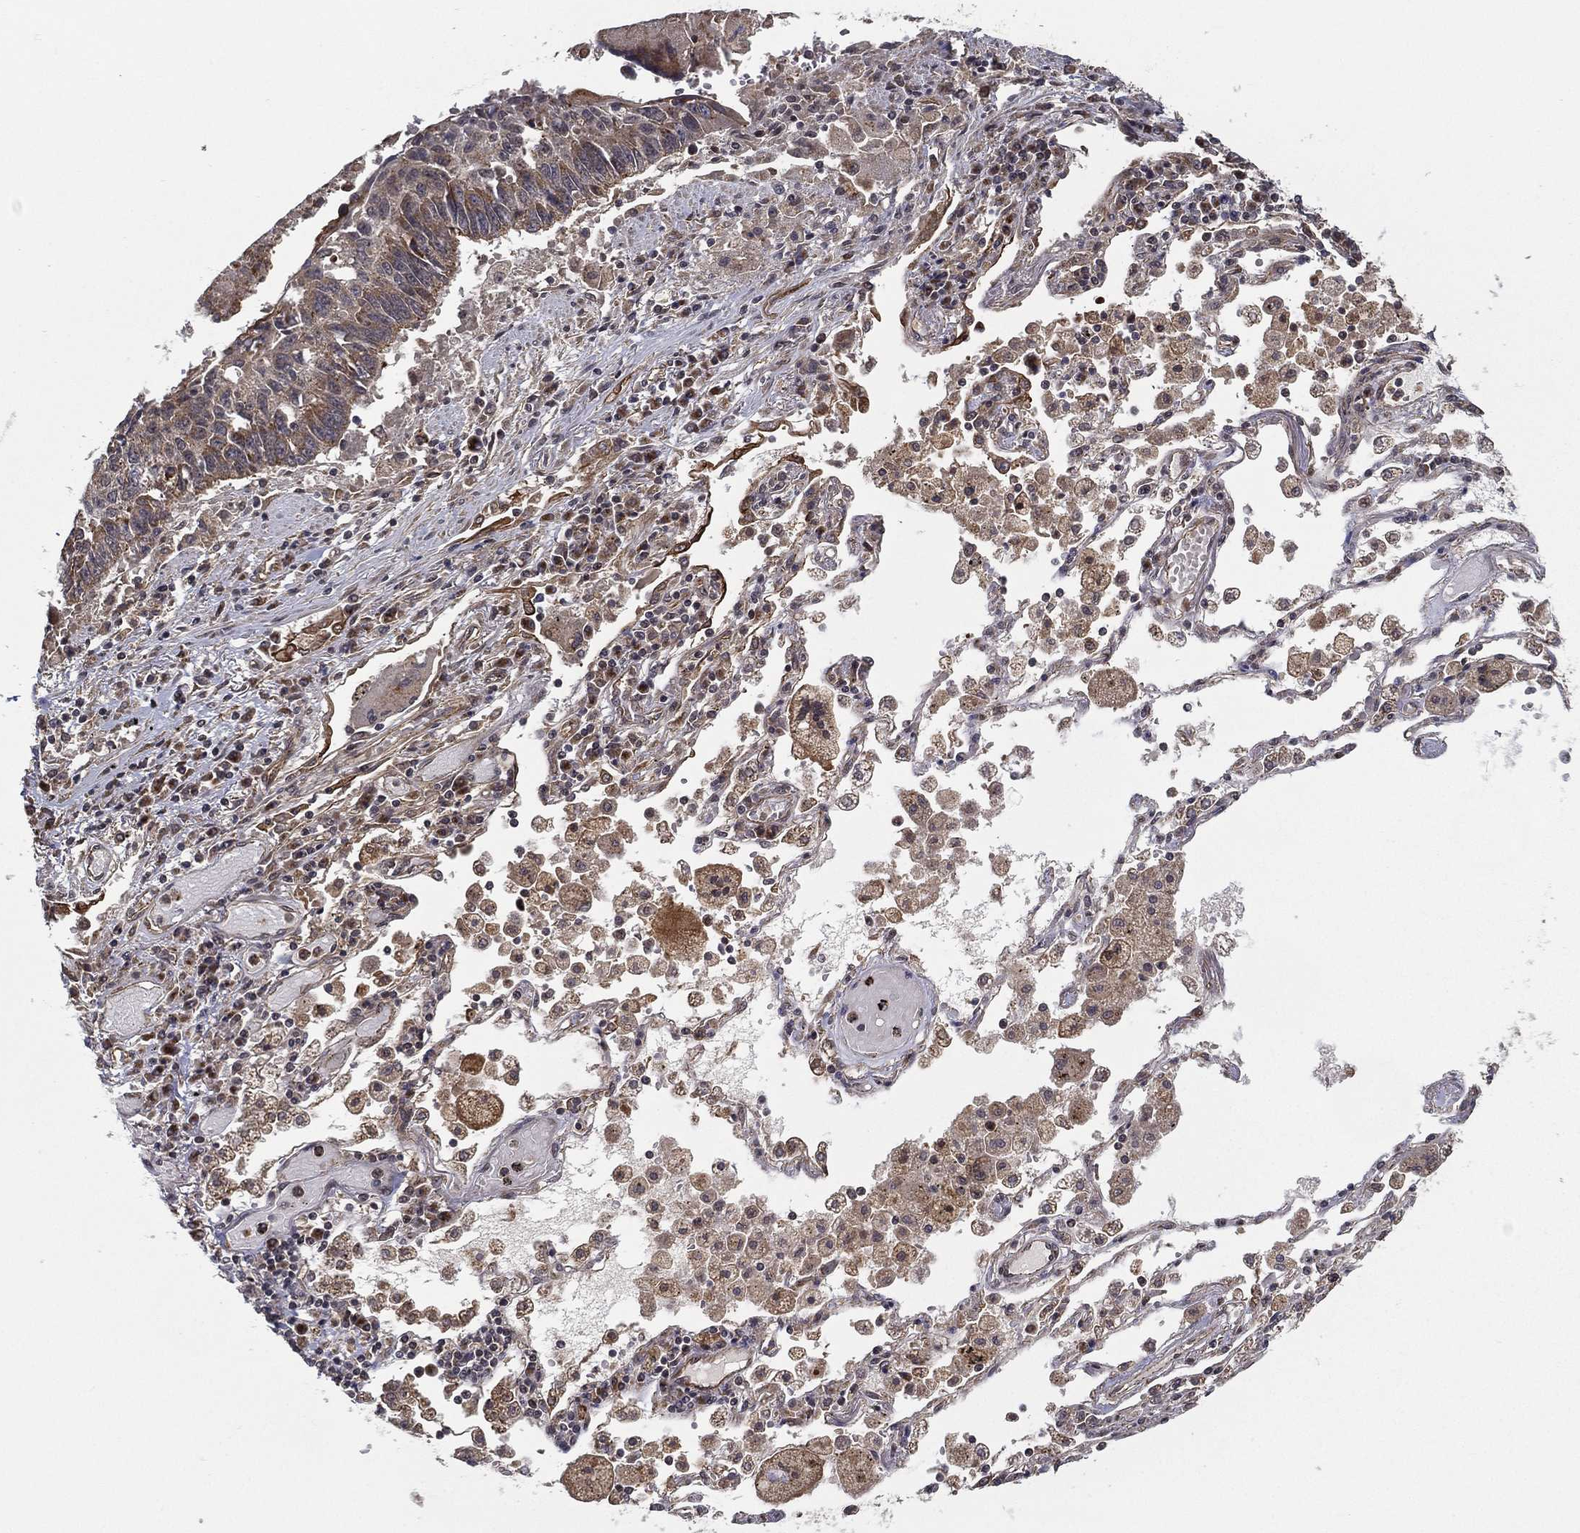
{"staining": {"intensity": "weak", "quantity": "<25%", "location": "cytoplasmic/membranous"}, "tissue": "lung cancer", "cell_type": "Tumor cells", "image_type": "cancer", "snomed": [{"axis": "morphology", "description": "Squamous cell carcinoma, NOS"}, {"axis": "topography", "description": "Lung"}], "caption": "Lung cancer stained for a protein using immunohistochemistry reveals no positivity tumor cells.", "gene": "UACA", "patient": {"sex": "male", "age": 73}}